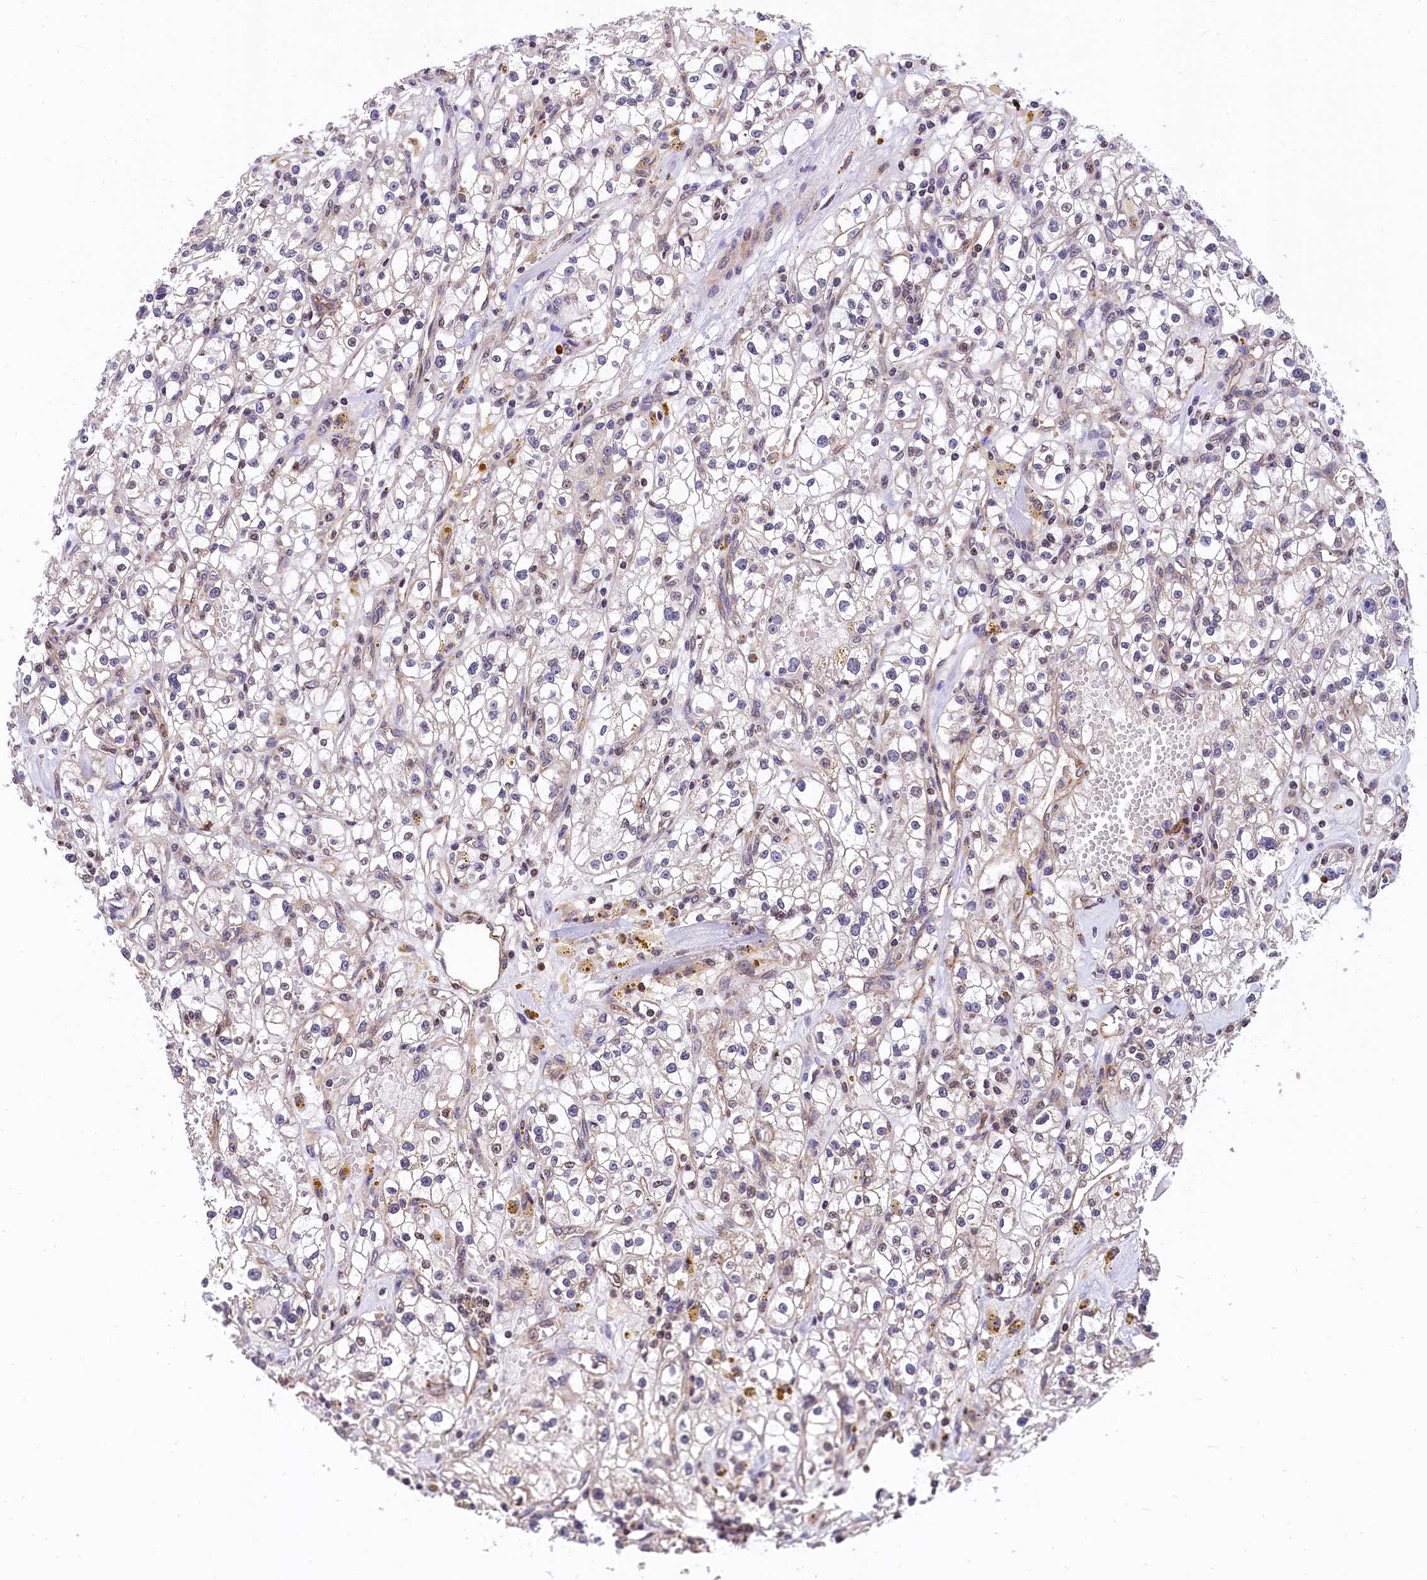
{"staining": {"intensity": "negative", "quantity": "none", "location": "none"}, "tissue": "renal cancer", "cell_type": "Tumor cells", "image_type": "cancer", "snomed": [{"axis": "morphology", "description": "Adenocarcinoma, NOS"}, {"axis": "topography", "description": "Kidney"}], "caption": "This is a image of immunohistochemistry (IHC) staining of renal cancer, which shows no positivity in tumor cells.", "gene": "ZNF2", "patient": {"sex": "male", "age": 56}}